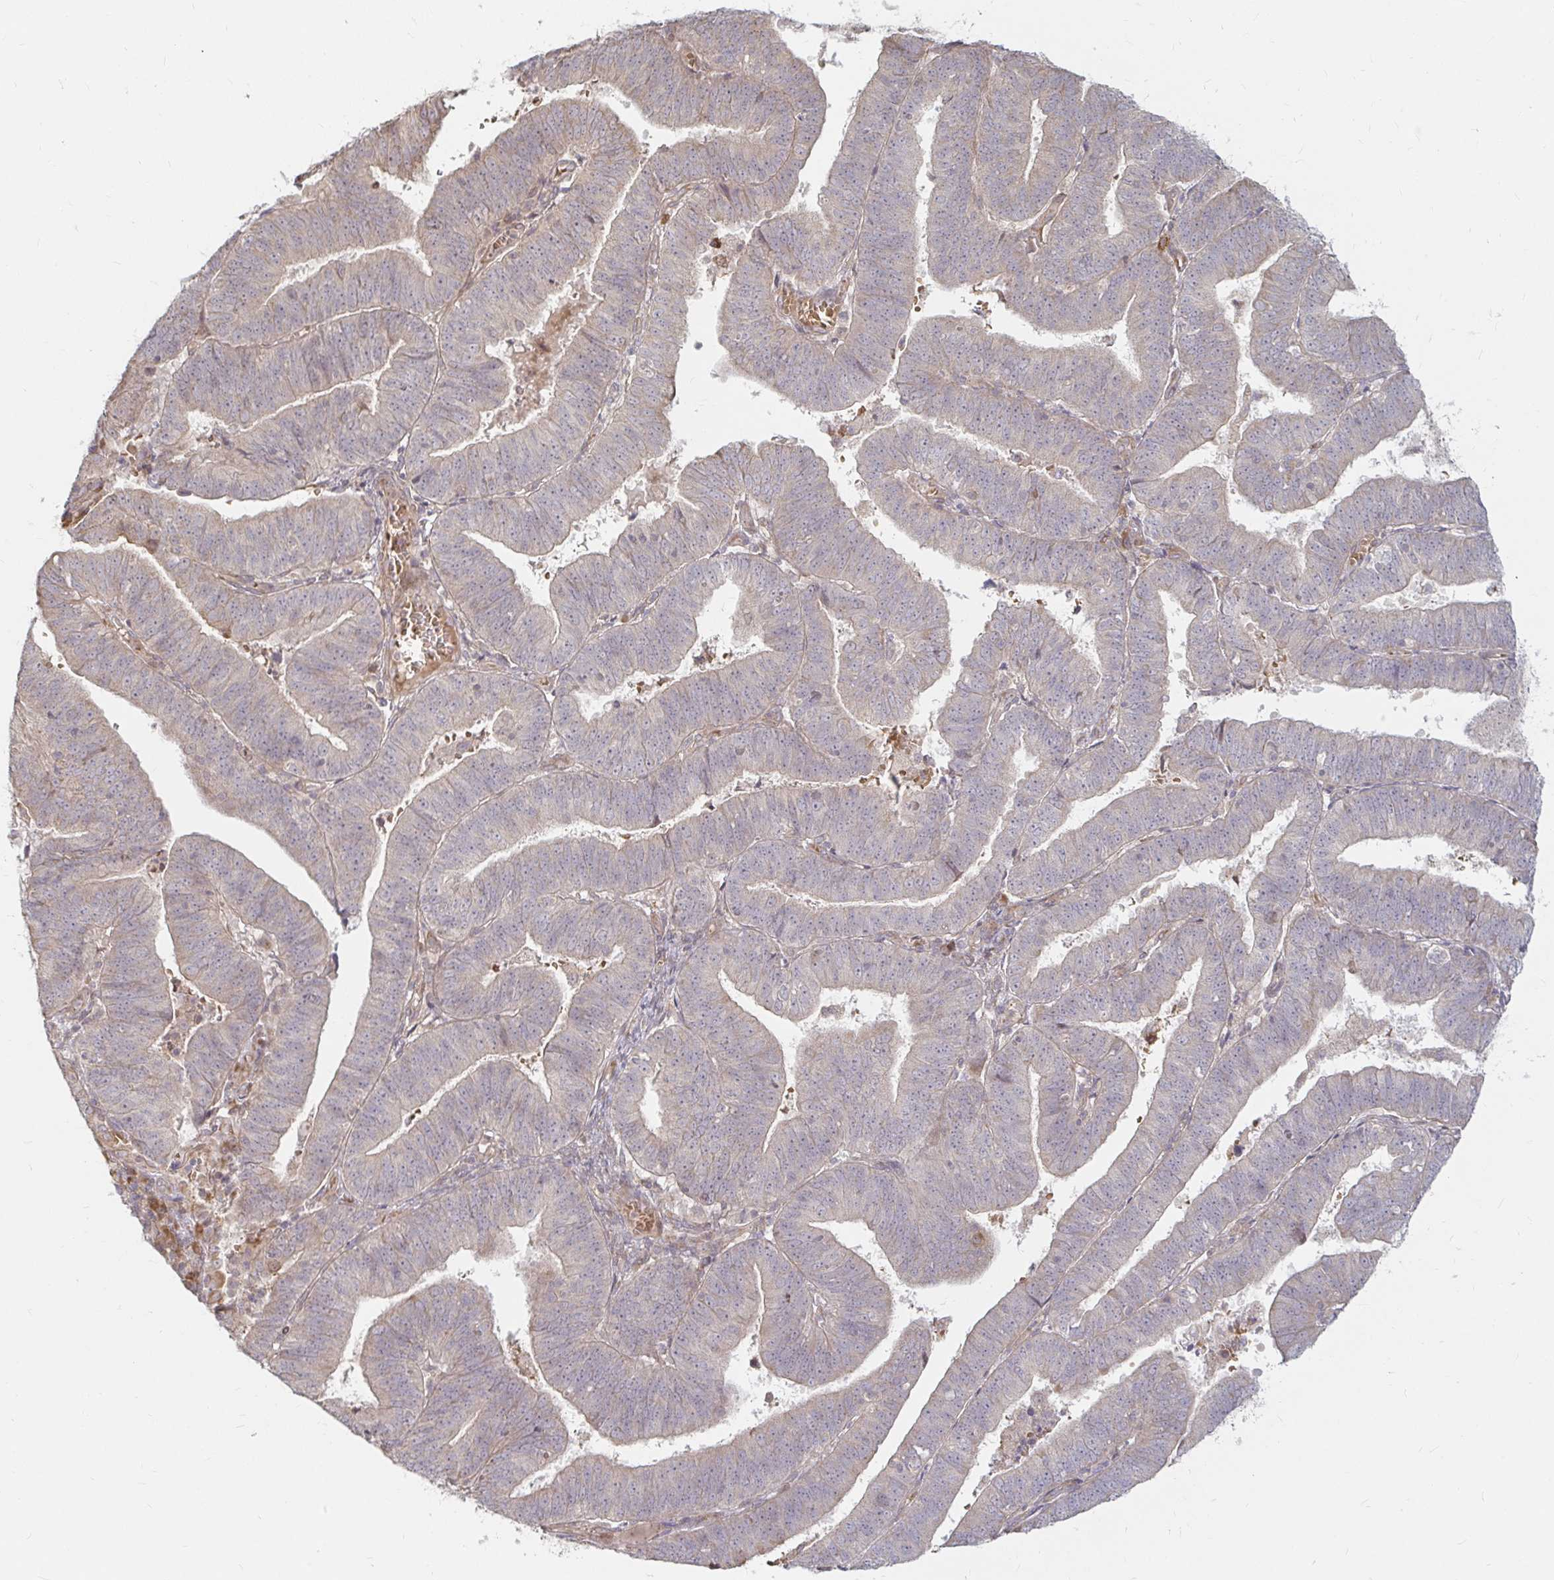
{"staining": {"intensity": "weak", "quantity": "<25%", "location": "cytoplasmic/membranous"}, "tissue": "endometrial cancer", "cell_type": "Tumor cells", "image_type": "cancer", "snomed": [{"axis": "morphology", "description": "Adenocarcinoma, NOS"}, {"axis": "topography", "description": "Endometrium"}], "caption": "This is an IHC image of human endometrial cancer (adenocarcinoma). There is no expression in tumor cells.", "gene": "CAST", "patient": {"sex": "female", "age": 82}}